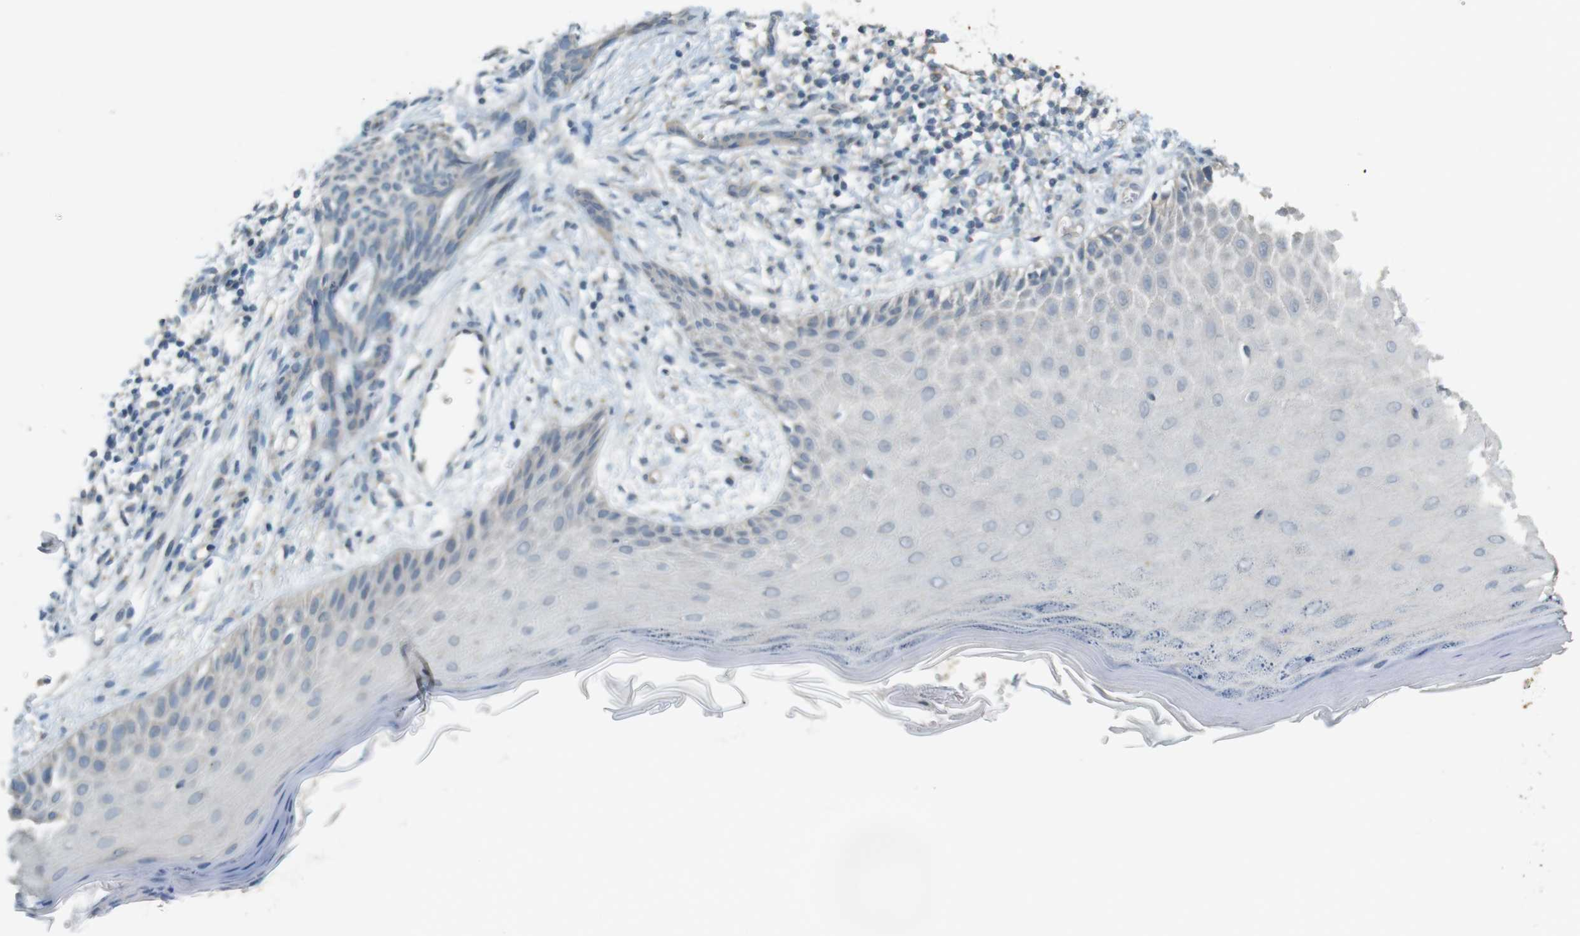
{"staining": {"intensity": "weak", "quantity": "<25%", "location": "cytoplasmic/membranous"}, "tissue": "skin cancer", "cell_type": "Tumor cells", "image_type": "cancer", "snomed": [{"axis": "morphology", "description": "Basal cell carcinoma"}, {"axis": "topography", "description": "Skin"}], "caption": "A histopathology image of basal cell carcinoma (skin) stained for a protein exhibits no brown staining in tumor cells.", "gene": "MUC5B", "patient": {"sex": "female", "age": 59}}